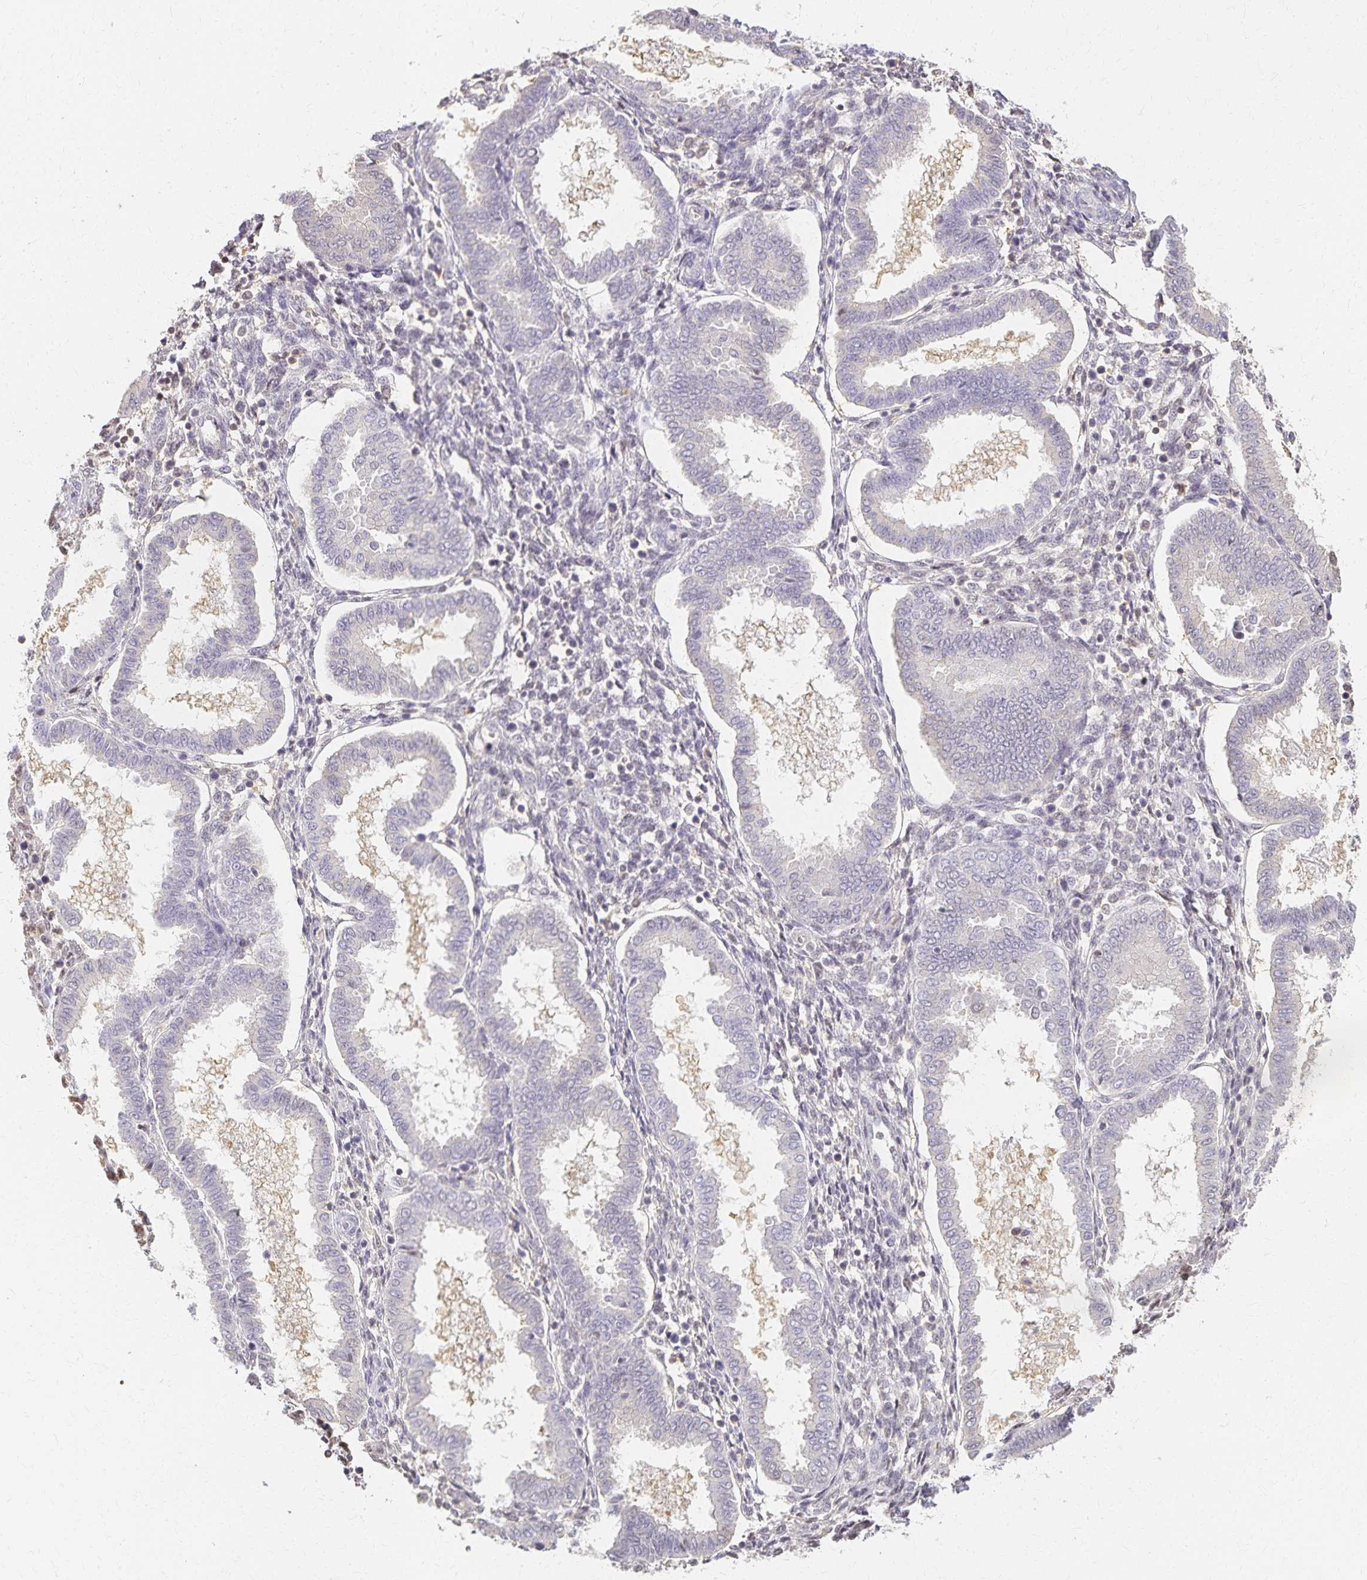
{"staining": {"intensity": "negative", "quantity": "none", "location": "none"}, "tissue": "endometrium", "cell_type": "Cells in endometrial stroma", "image_type": "normal", "snomed": [{"axis": "morphology", "description": "Normal tissue, NOS"}, {"axis": "topography", "description": "Endometrium"}], "caption": "Immunohistochemistry of normal human endometrium displays no expression in cells in endometrial stroma. (Stains: DAB immunohistochemistry (IHC) with hematoxylin counter stain, Microscopy: brightfield microscopy at high magnification).", "gene": "AZGP1", "patient": {"sex": "female", "age": 24}}